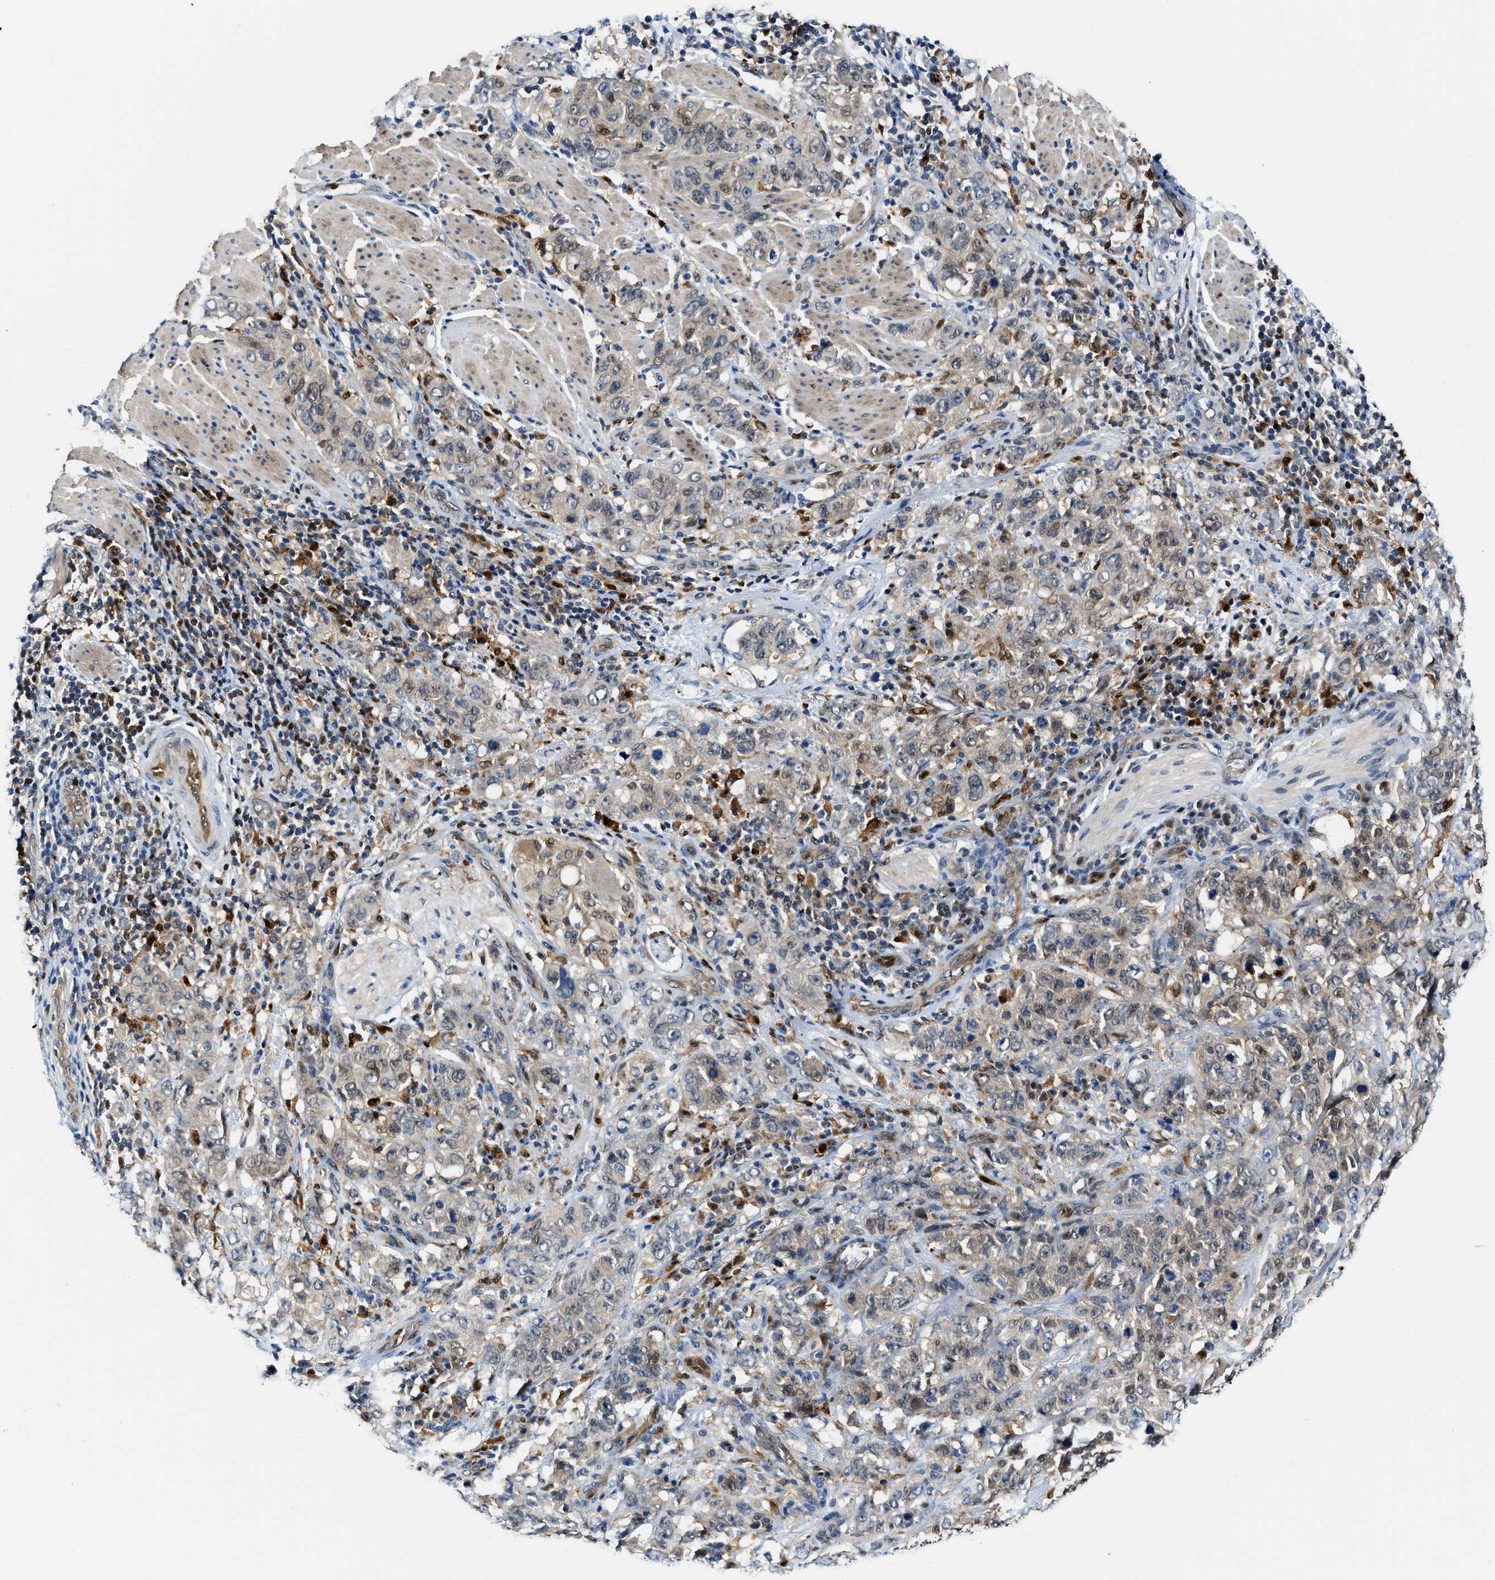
{"staining": {"intensity": "weak", "quantity": "25%-75%", "location": "cytoplasmic/membranous,nuclear"}, "tissue": "stomach cancer", "cell_type": "Tumor cells", "image_type": "cancer", "snomed": [{"axis": "morphology", "description": "Adenocarcinoma, NOS"}, {"axis": "topography", "description": "Stomach"}], "caption": "Stomach cancer (adenocarcinoma) stained with a brown dye exhibits weak cytoplasmic/membranous and nuclear positive positivity in about 25%-75% of tumor cells.", "gene": "LTA4H", "patient": {"sex": "male", "age": 48}}